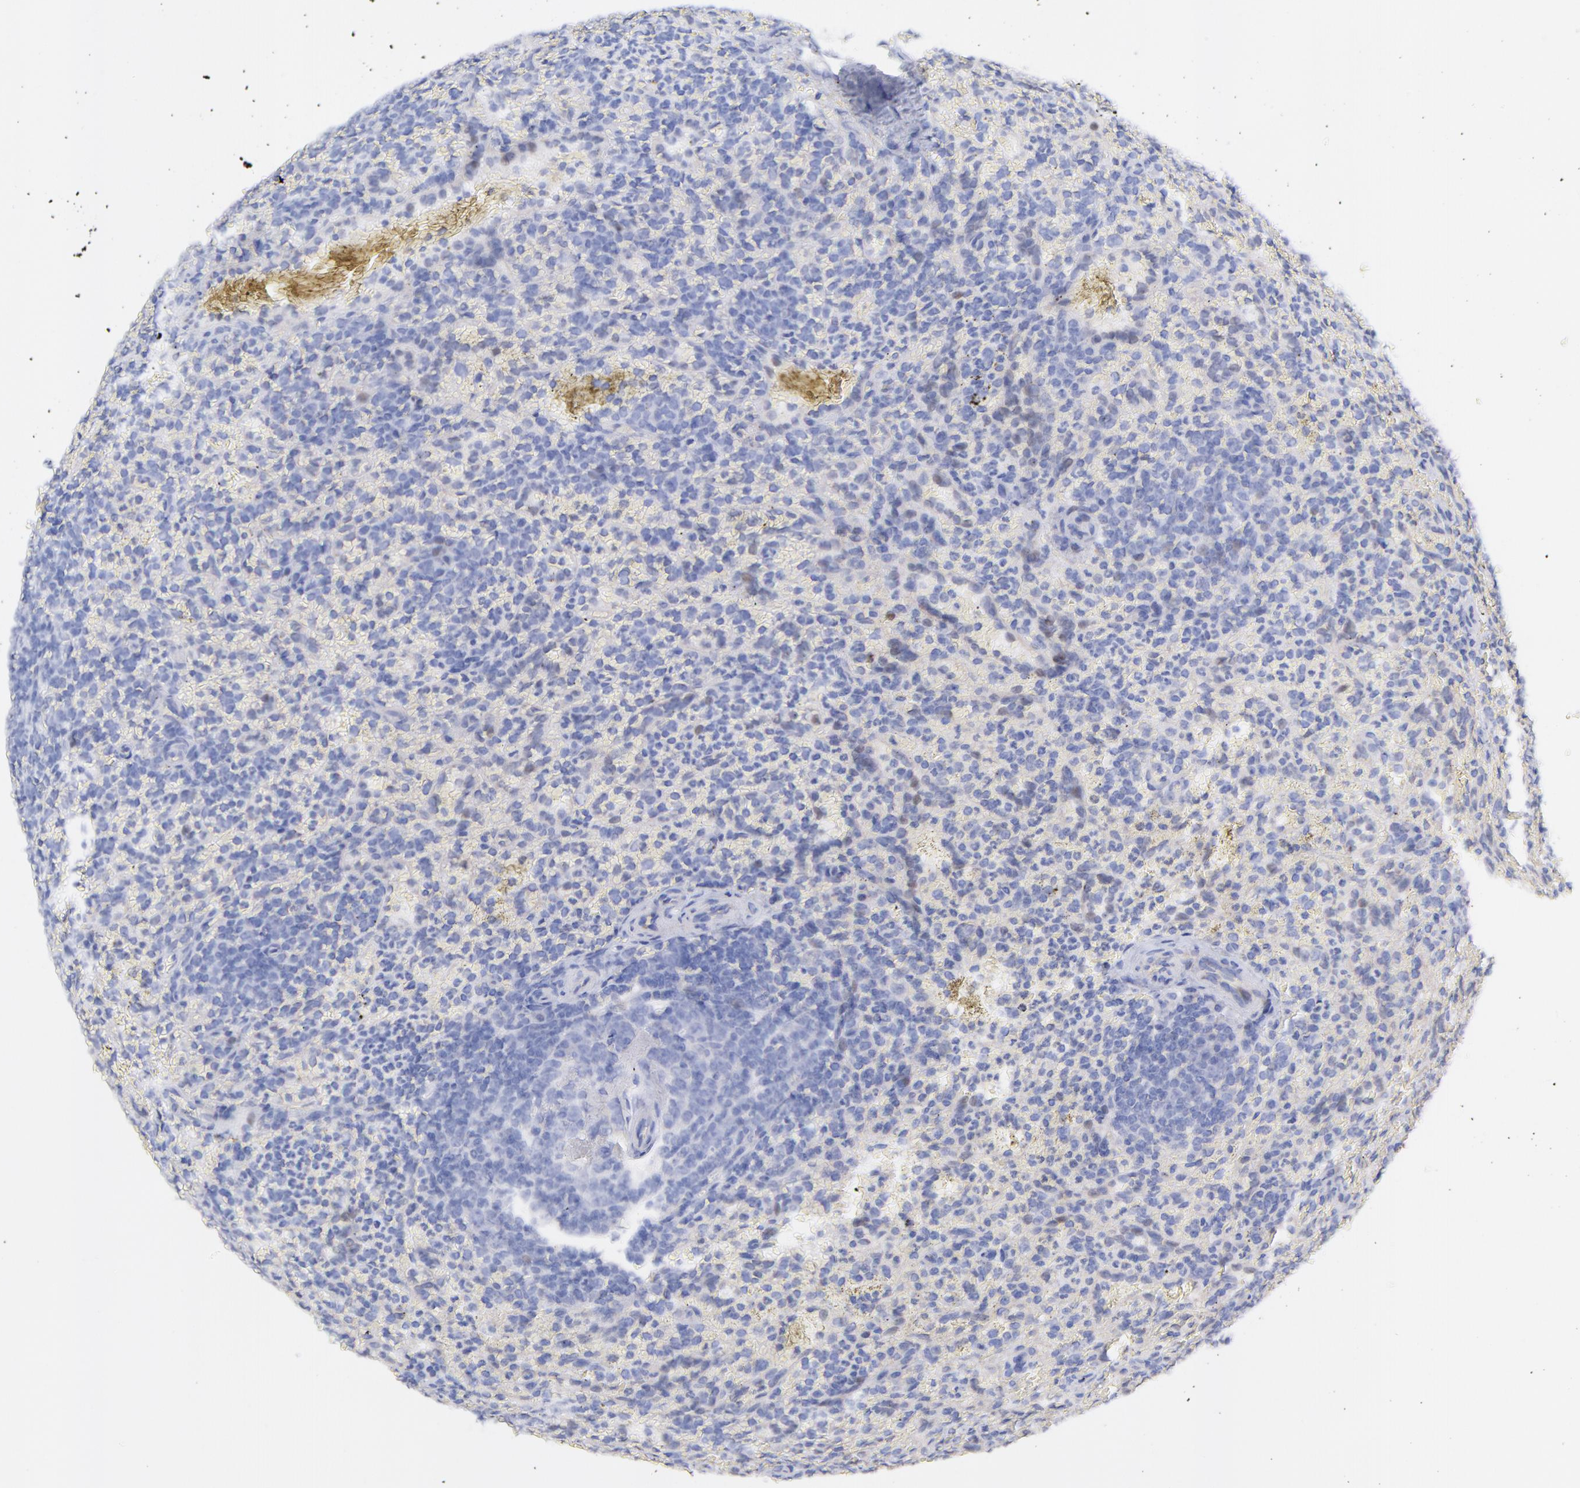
{"staining": {"intensity": "weak", "quantity": "<25%", "location": "cytoplasmic/membranous"}, "tissue": "lymphoma", "cell_type": "Tumor cells", "image_type": "cancer", "snomed": [{"axis": "morphology", "description": "Malignant lymphoma, non-Hodgkin's type, Low grade"}, {"axis": "topography", "description": "Spleen"}], "caption": "Protein analysis of malignant lymphoma, non-Hodgkin's type (low-grade) reveals no significant staining in tumor cells.", "gene": "CFAP57", "patient": {"sex": "female", "age": 64}}